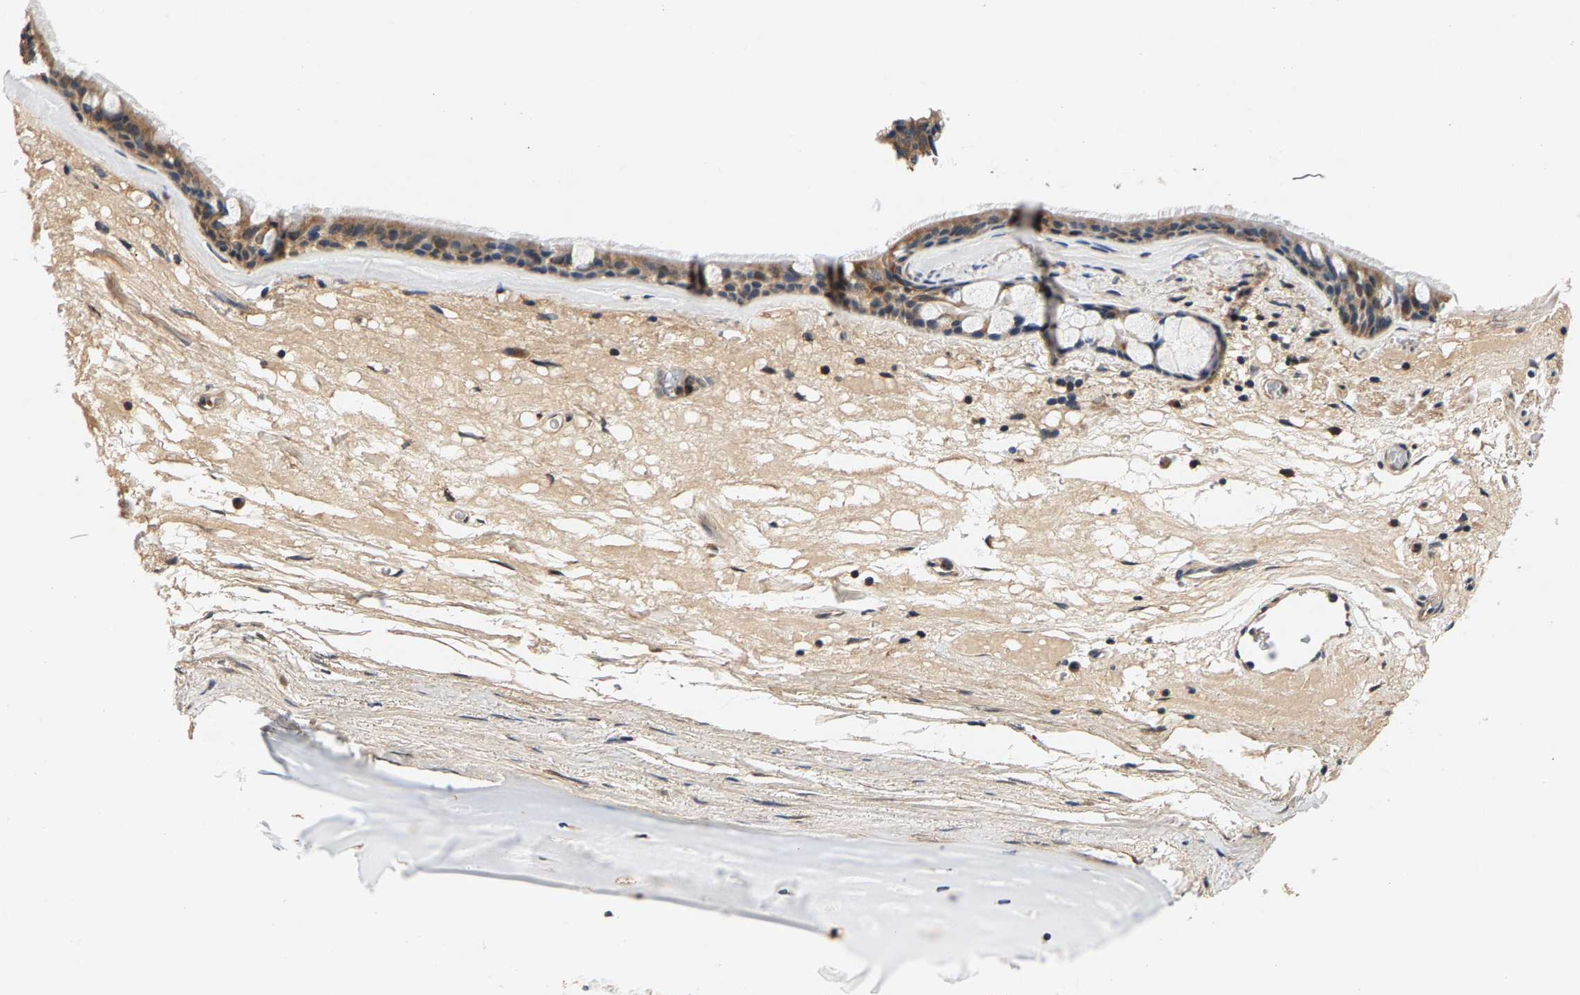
{"staining": {"intensity": "moderate", "quantity": ">75%", "location": "cytoplasmic/membranous"}, "tissue": "bronchus", "cell_type": "Respiratory epithelial cells", "image_type": "normal", "snomed": [{"axis": "morphology", "description": "Normal tissue, NOS"}, {"axis": "topography", "description": "Cartilage tissue"}], "caption": "Protein expression analysis of benign bronchus exhibits moderate cytoplasmic/membranous staining in approximately >75% of respiratory epithelial cells. Using DAB (3,3'-diaminobenzidine) (brown) and hematoxylin (blue) stains, captured at high magnification using brightfield microscopy.", "gene": "FAM78A", "patient": {"sex": "female", "age": 63}}